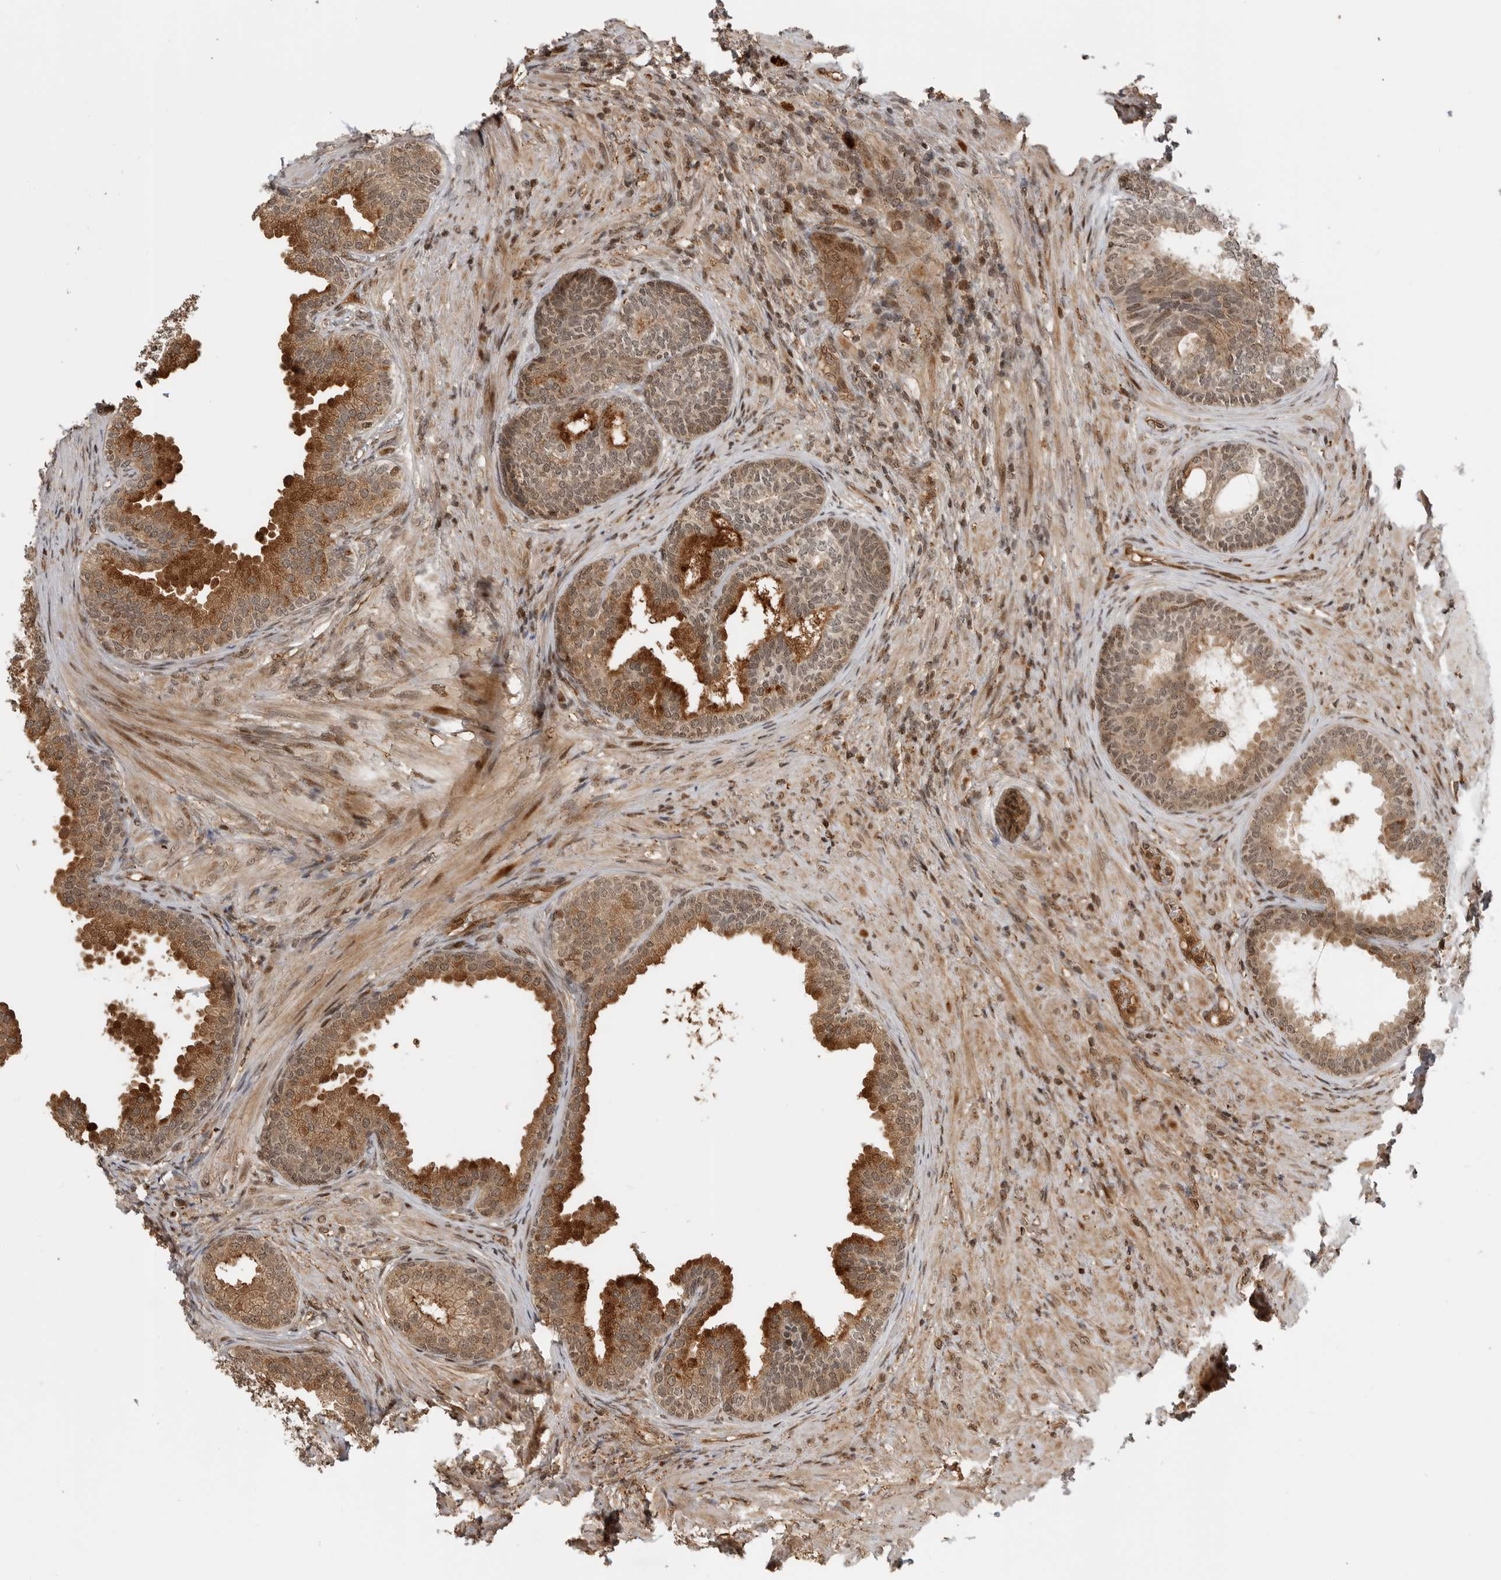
{"staining": {"intensity": "moderate", "quantity": ">75%", "location": "cytoplasmic/membranous,nuclear"}, "tissue": "prostate", "cell_type": "Glandular cells", "image_type": "normal", "snomed": [{"axis": "morphology", "description": "Normal tissue, NOS"}, {"axis": "topography", "description": "Prostate"}], "caption": "This image reveals IHC staining of benign human prostate, with medium moderate cytoplasmic/membranous,nuclear positivity in about >75% of glandular cells.", "gene": "BMP2K", "patient": {"sex": "male", "age": 76}}